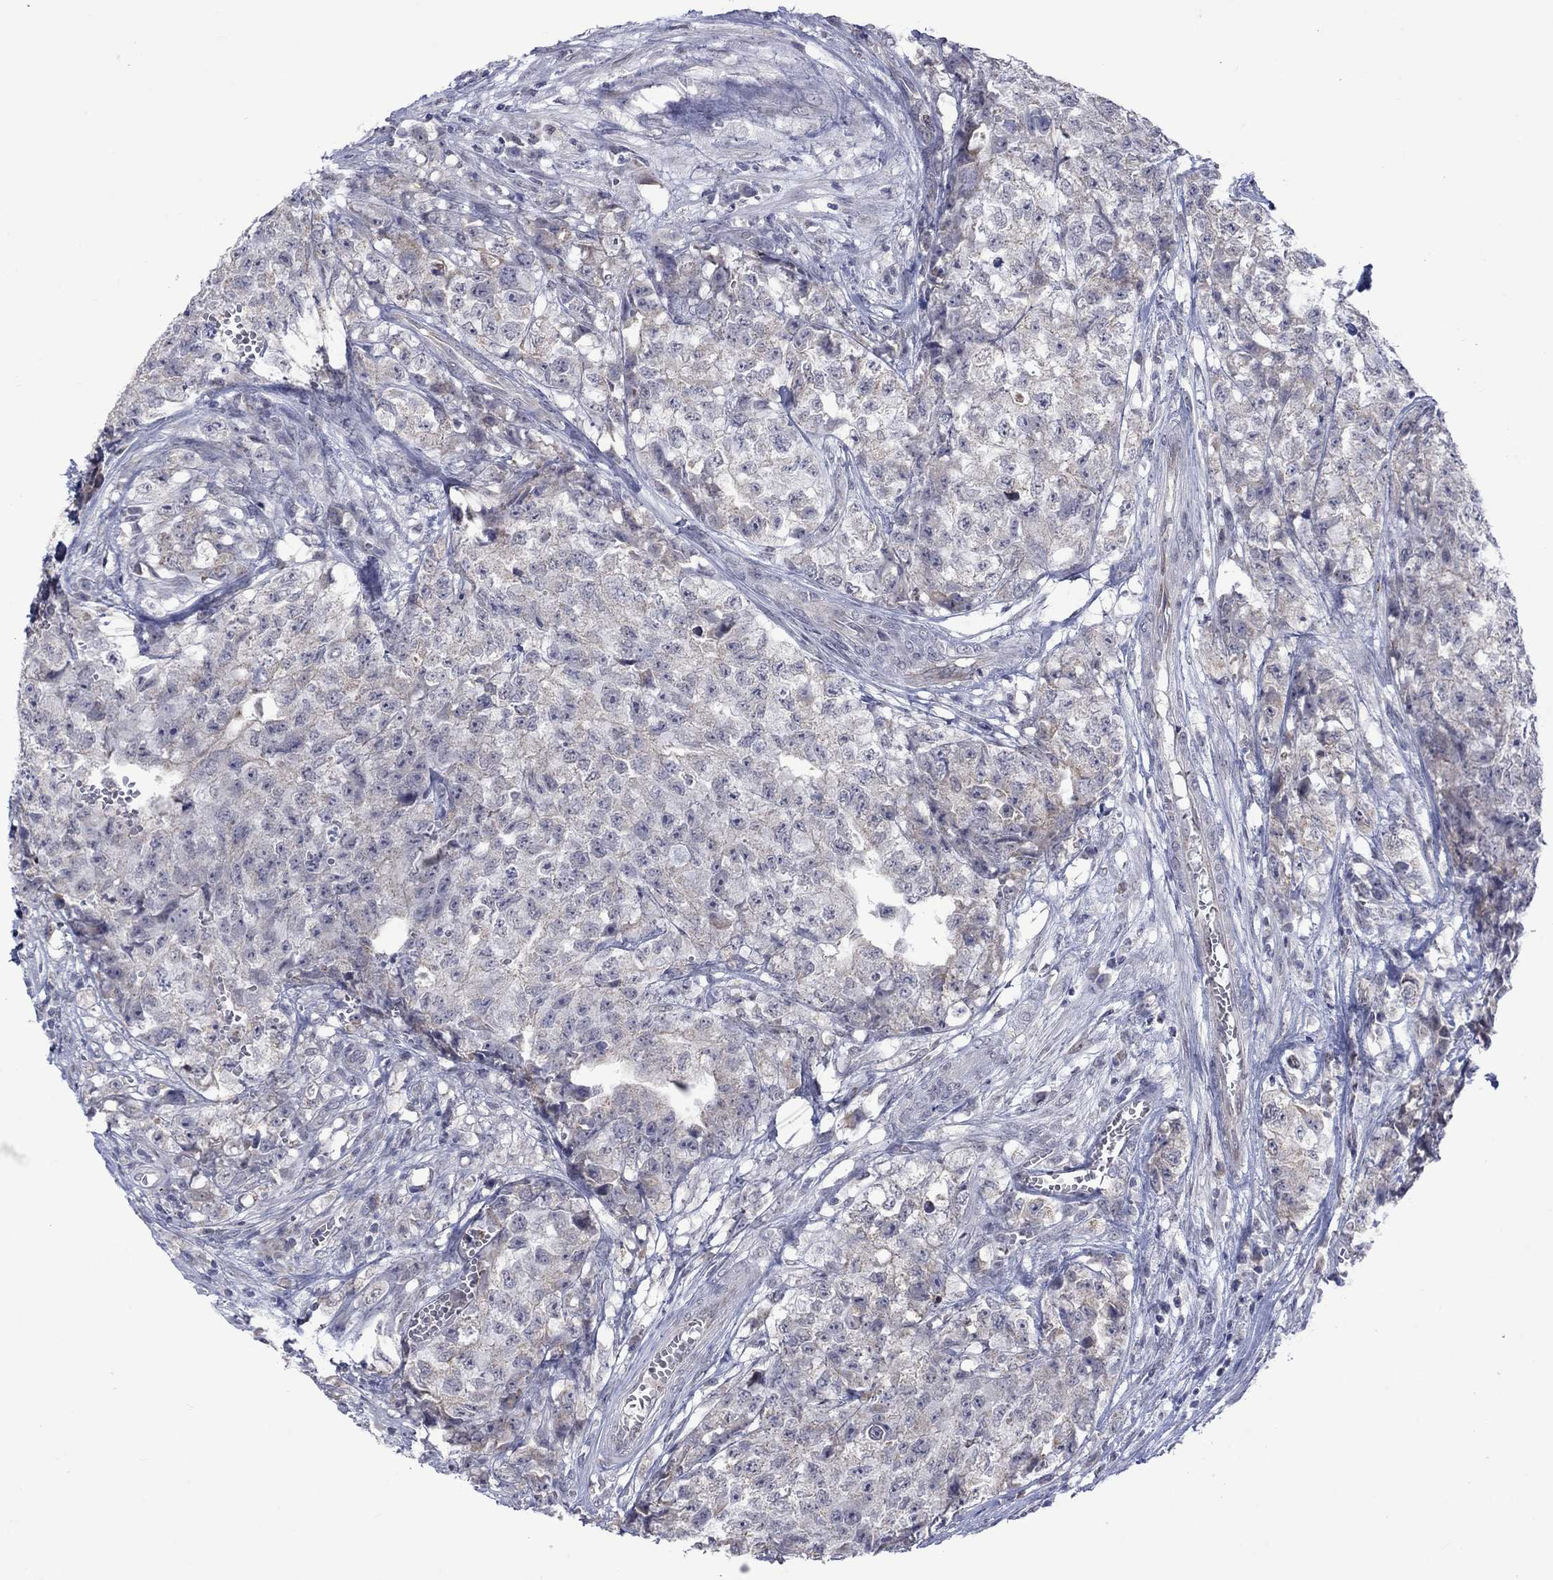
{"staining": {"intensity": "negative", "quantity": "none", "location": "none"}, "tissue": "testis cancer", "cell_type": "Tumor cells", "image_type": "cancer", "snomed": [{"axis": "morphology", "description": "Seminoma, NOS"}, {"axis": "morphology", "description": "Carcinoma, Embryonal, NOS"}, {"axis": "topography", "description": "Testis"}], "caption": "Testis cancer was stained to show a protein in brown. There is no significant positivity in tumor cells. (DAB immunohistochemistry, high magnification).", "gene": "KCNJ16", "patient": {"sex": "male", "age": 22}}